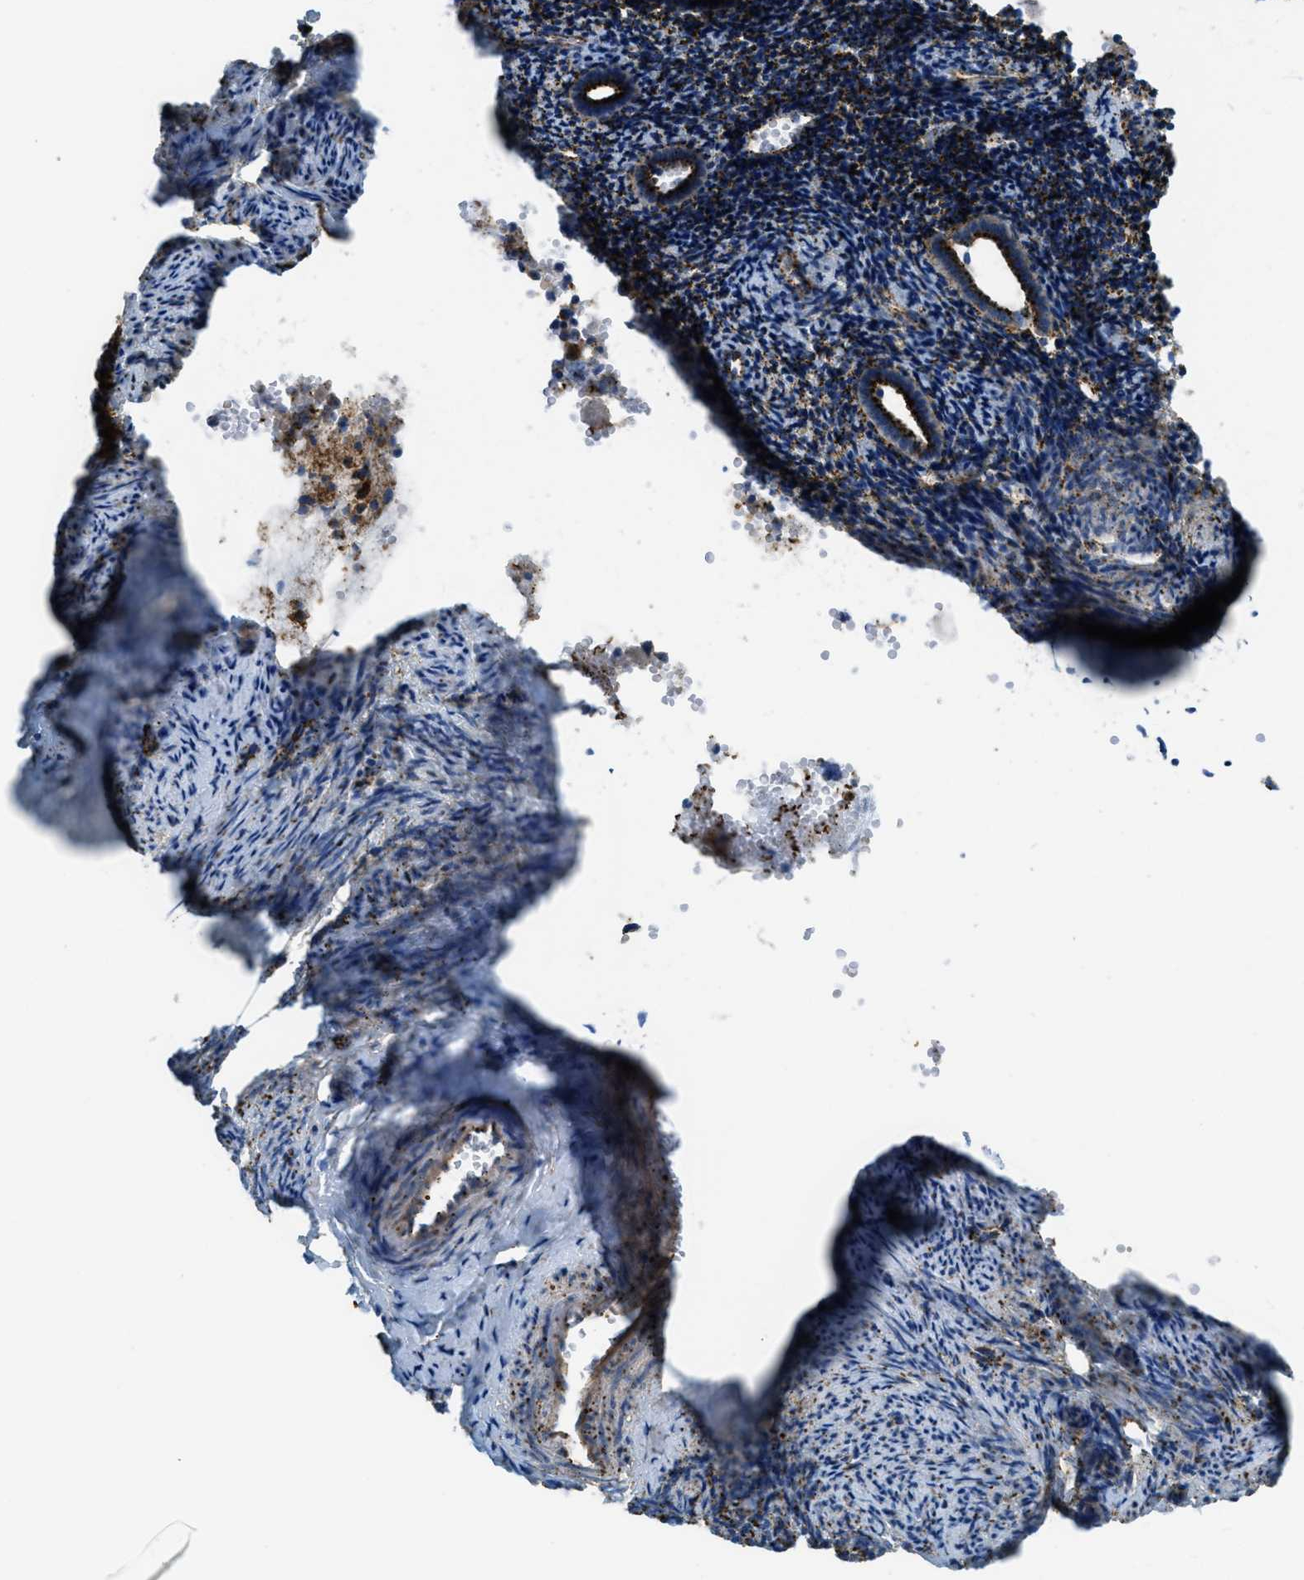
{"staining": {"intensity": "moderate", "quantity": ">75%", "location": "cytoplasmic/membranous"}, "tissue": "endometrium", "cell_type": "Cells in endometrial stroma", "image_type": "normal", "snomed": [{"axis": "morphology", "description": "Normal tissue, NOS"}, {"axis": "topography", "description": "Endometrium"}], "caption": "Brown immunohistochemical staining in normal human endometrium displays moderate cytoplasmic/membranous expression in about >75% of cells in endometrial stroma. Using DAB (3,3'-diaminobenzidine) (brown) and hematoxylin (blue) stains, captured at high magnification using brightfield microscopy.", "gene": "SCARB2", "patient": {"sex": "female", "age": 50}}